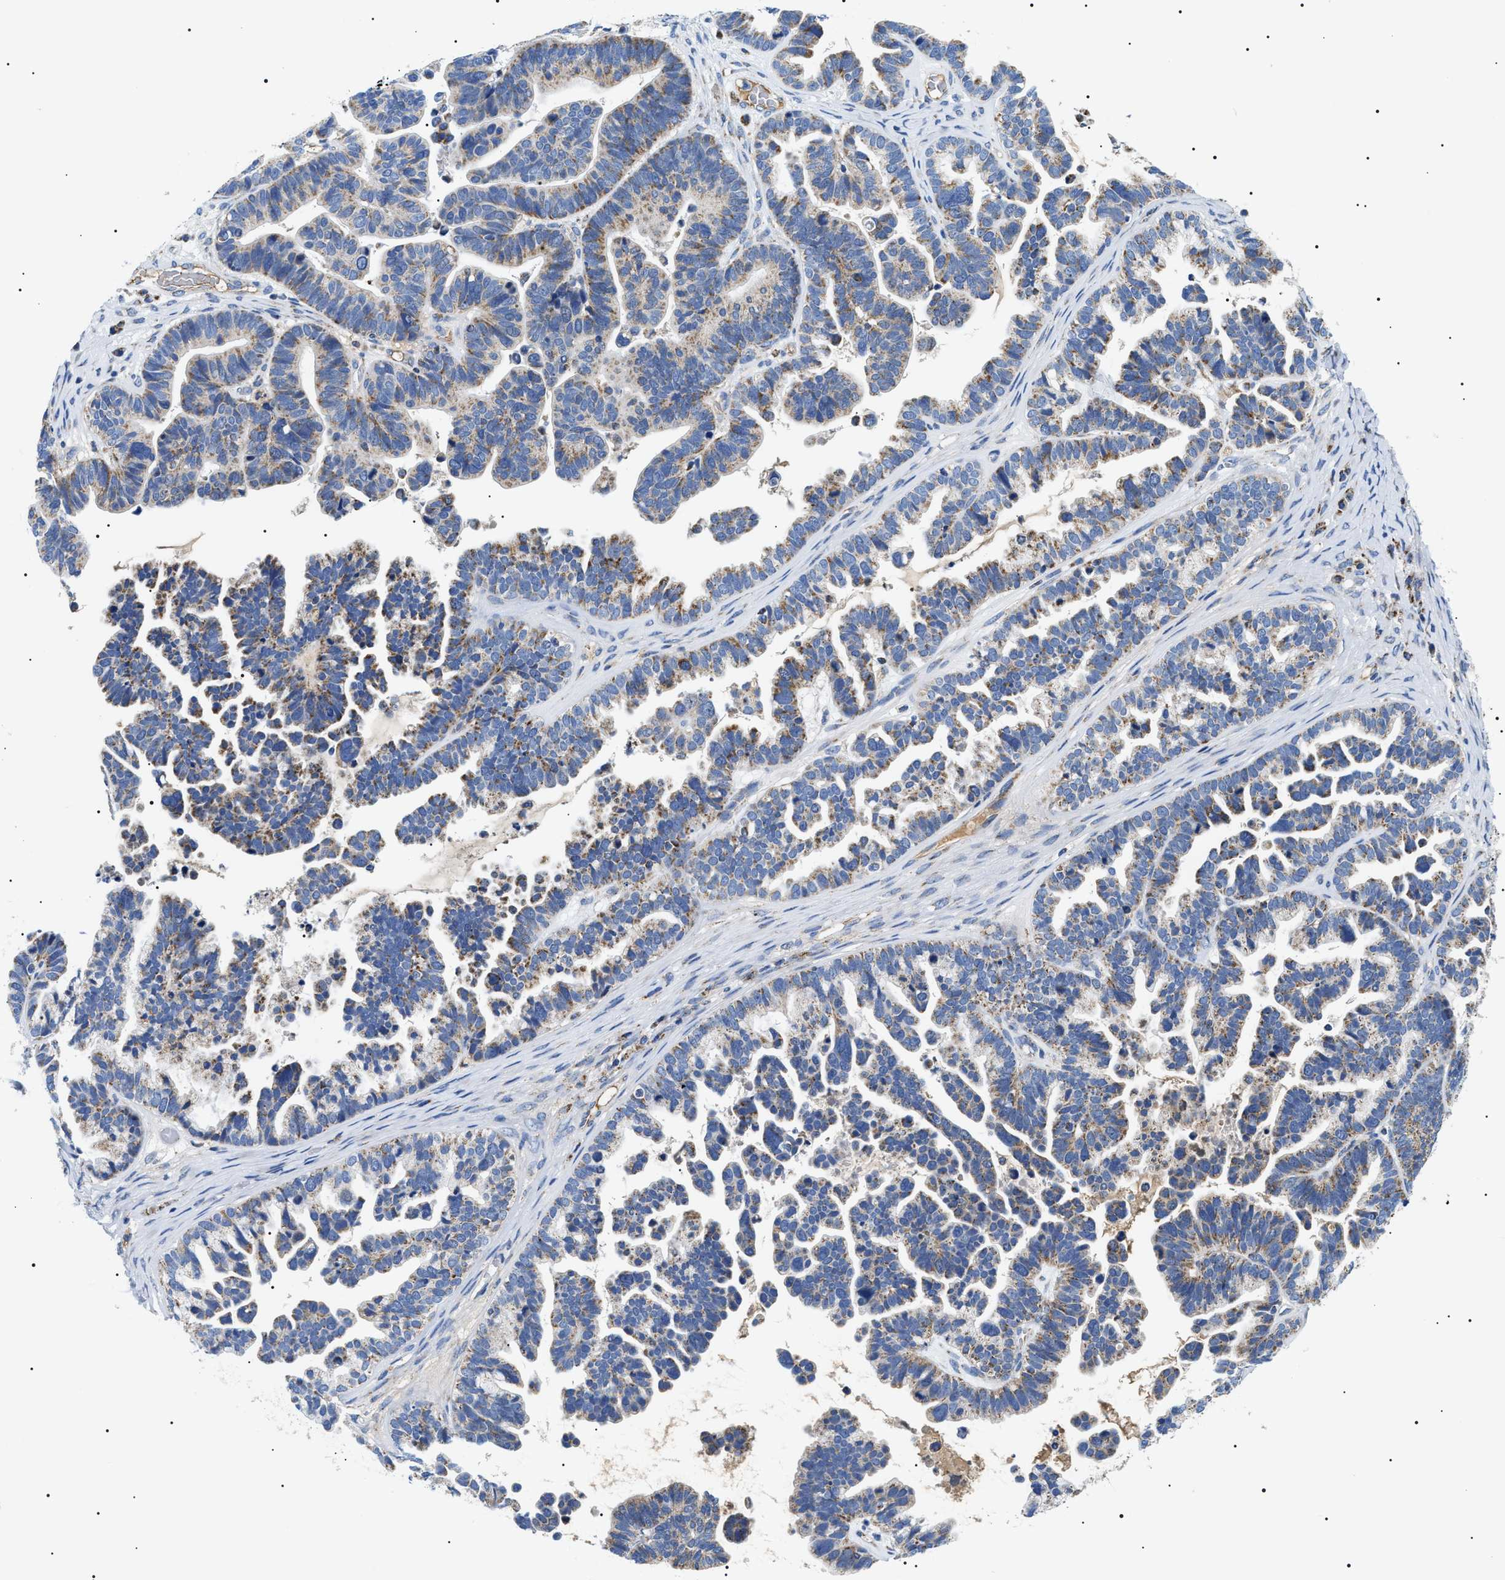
{"staining": {"intensity": "weak", "quantity": "25%-75%", "location": "cytoplasmic/membranous"}, "tissue": "ovarian cancer", "cell_type": "Tumor cells", "image_type": "cancer", "snomed": [{"axis": "morphology", "description": "Cystadenocarcinoma, serous, NOS"}, {"axis": "topography", "description": "Ovary"}], "caption": "Ovarian cancer stained with IHC exhibits weak cytoplasmic/membranous expression in approximately 25%-75% of tumor cells. Nuclei are stained in blue.", "gene": "OXSM", "patient": {"sex": "female", "age": 56}}